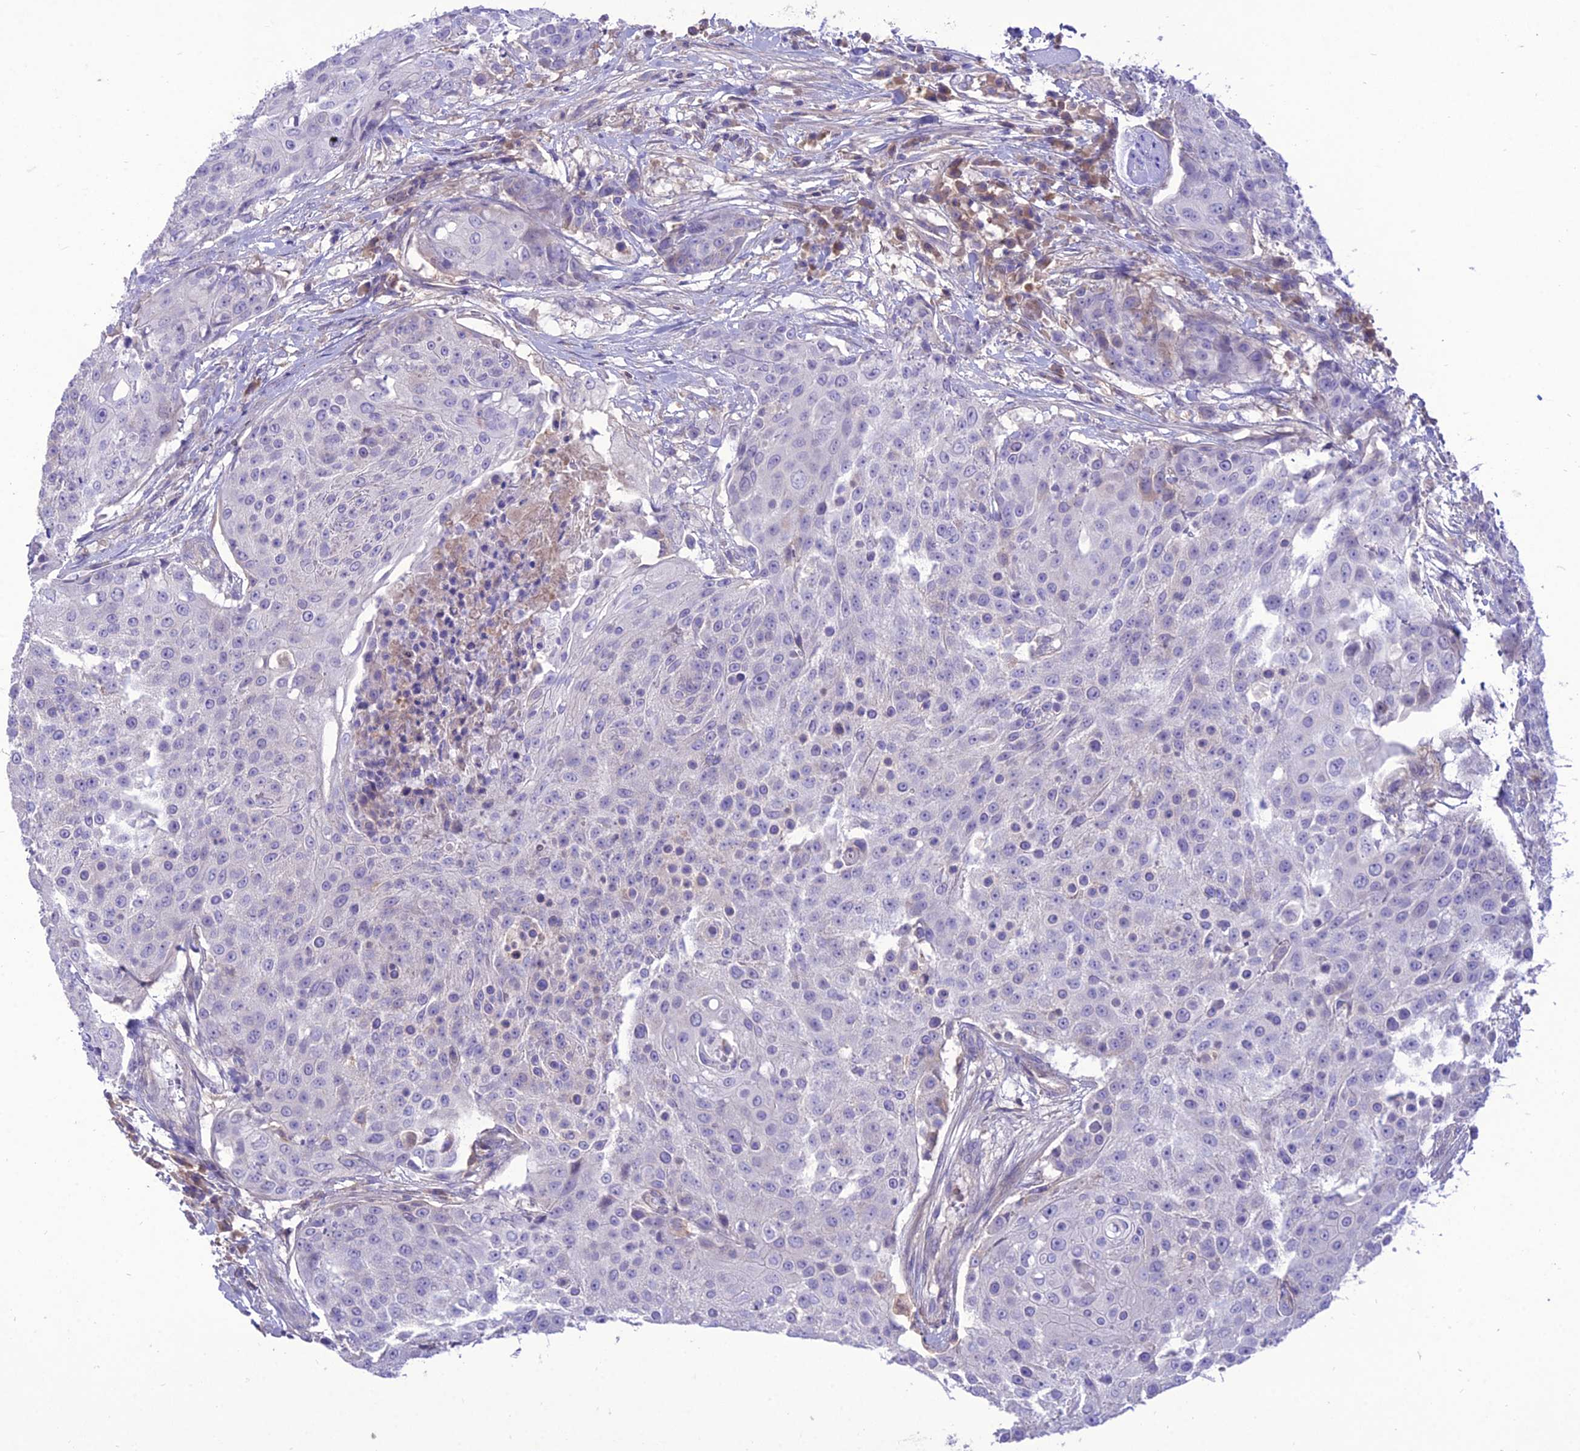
{"staining": {"intensity": "negative", "quantity": "none", "location": "none"}, "tissue": "urothelial cancer", "cell_type": "Tumor cells", "image_type": "cancer", "snomed": [{"axis": "morphology", "description": "Urothelial carcinoma, High grade"}, {"axis": "topography", "description": "Urinary bladder"}], "caption": "This micrograph is of high-grade urothelial carcinoma stained with IHC to label a protein in brown with the nuclei are counter-stained blue. There is no staining in tumor cells.", "gene": "TEKT3", "patient": {"sex": "female", "age": 63}}